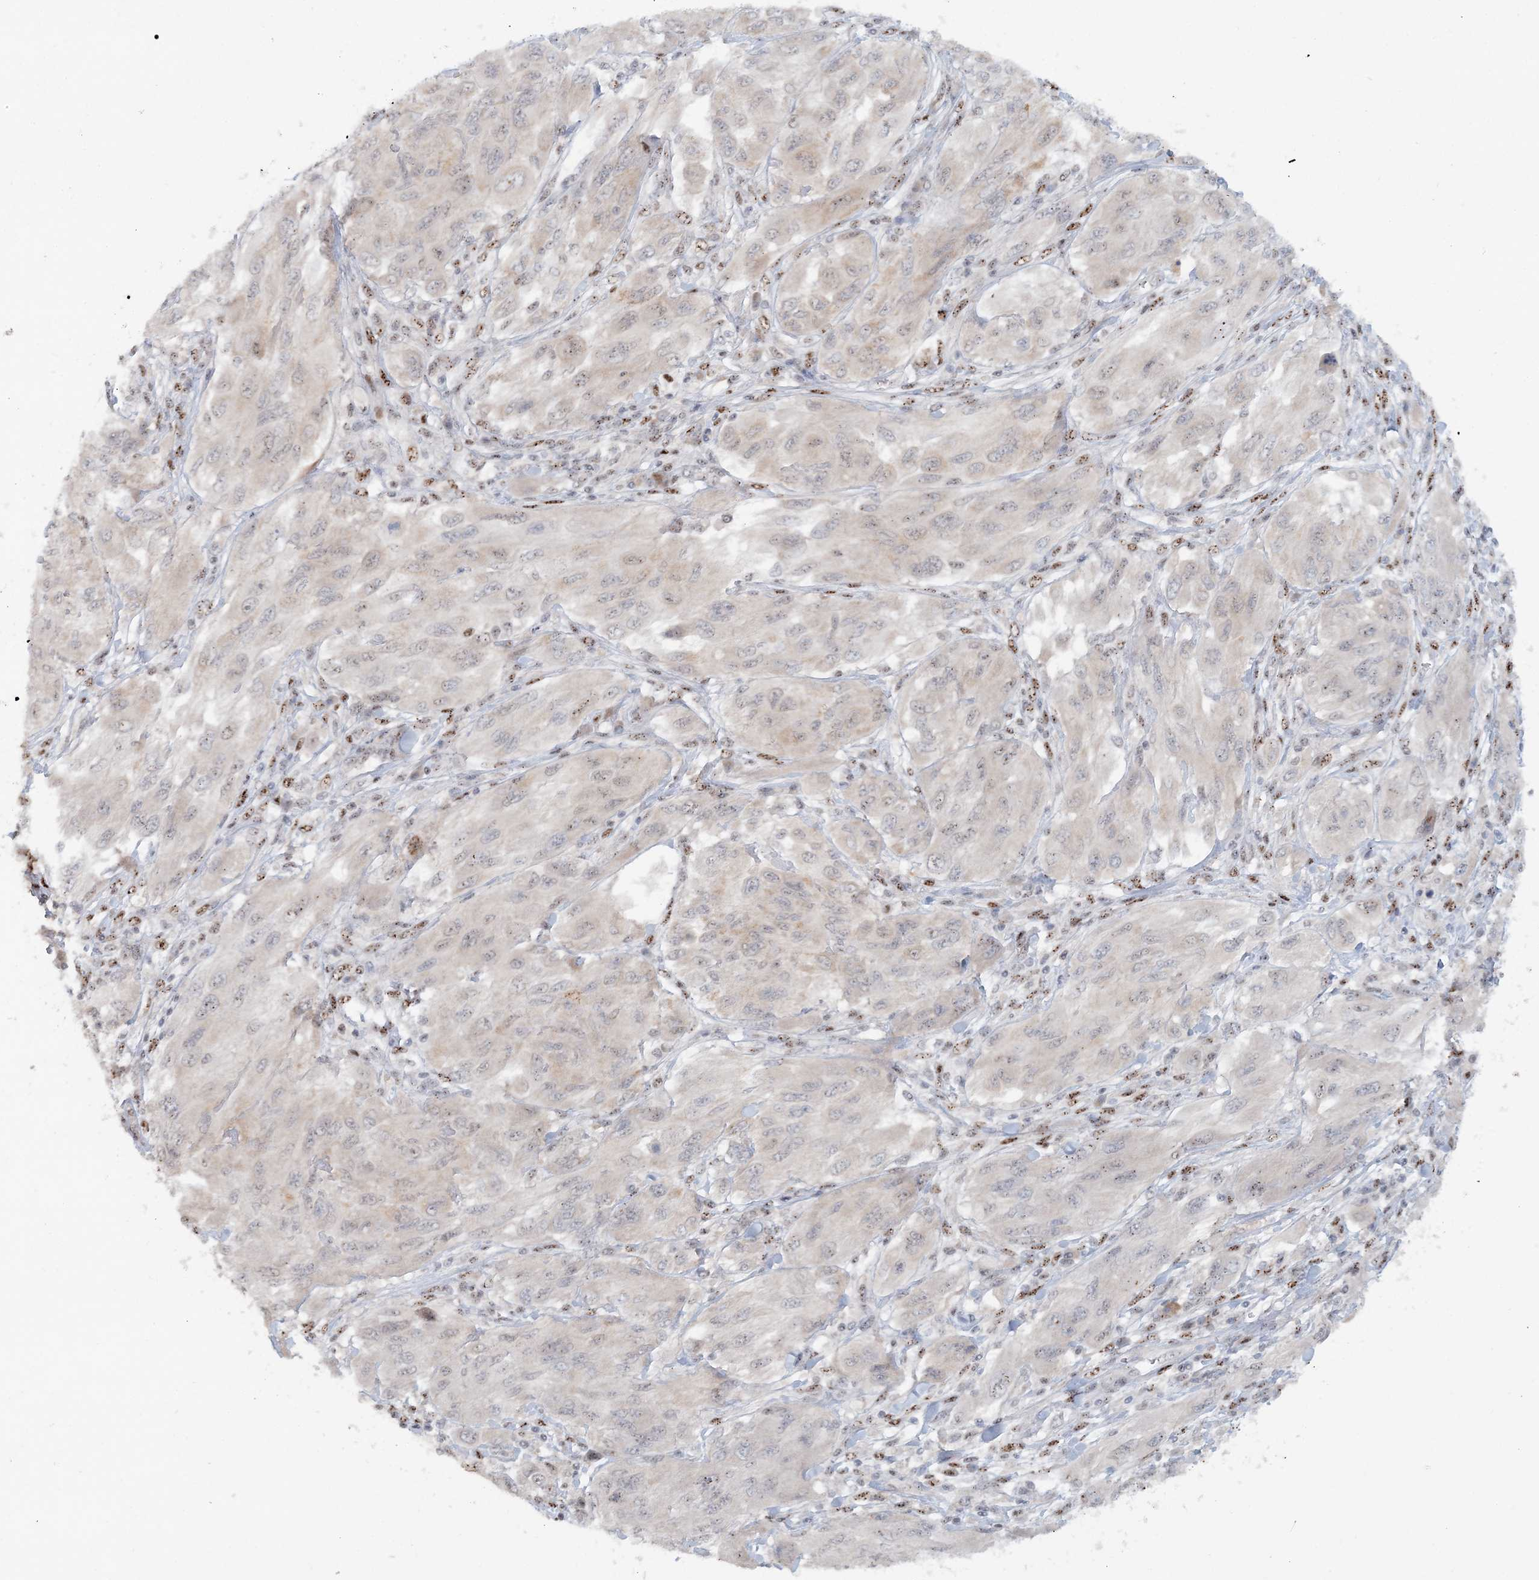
{"staining": {"intensity": "weak", "quantity": "25%-75%", "location": "nuclear"}, "tissue": "melanoma", "cell_type": "Tumor cells", "image_type": "cancer", "snomed": [{"axis": "morphology", "description": "Malignant melanoma, NOS"}, {"axis": "topography", "description": "Skin"}], "caption": "Malignant melanoma stained for a protein demonstrates weak nuclear positivity in tumor cells.", "gene": "GIN1", "patient": {"sex": "female", "age": 91}}